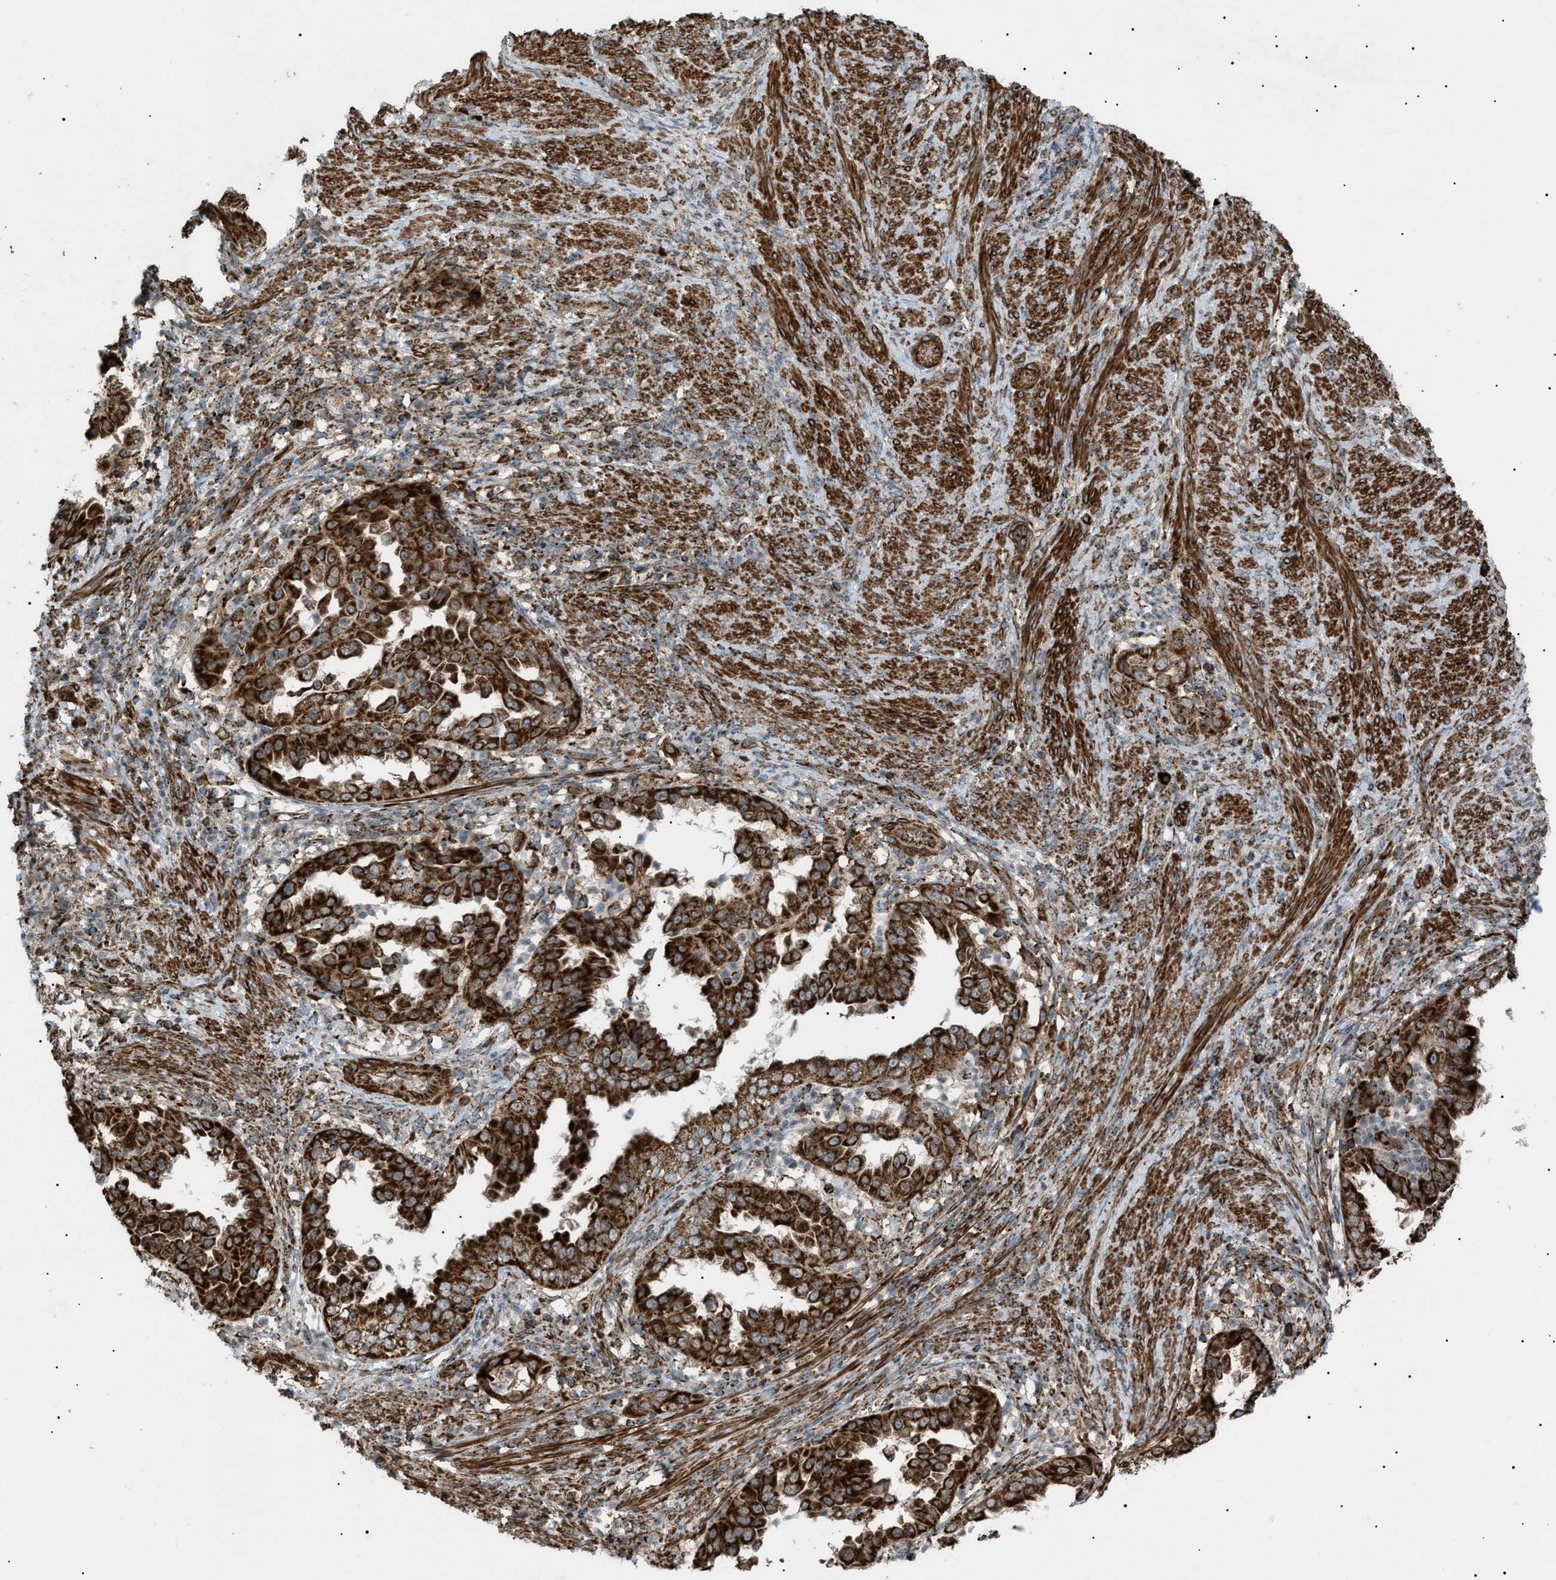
{"staining": {"intensity": "strong", "quantity": ">75%", "location": "cytoplasmic/membranous"}, "tissue": "endometrial cancer", "cell_type": "Tumor cells", "image_type": "cancer", "snomed": [{"axis": "morphology", "description": "Adenocarcinoma, NOS"}, {"axis": "topography", "description": "Endometrium"}], "caption": "The micrograph shows staining of endometrial cancer (adenocarcinoma), revealing strong cytoplasmic/membranous protein staining (brown color) within tumor cells. The staining was performed using DAB (3,3'-diaminobenzidine), with brown indicating positive protein expression. Nuclei are stained blue with hematoxylin.", "gene": "C1GALT1C1", "patient": {"sex": "female", "age": 85}}